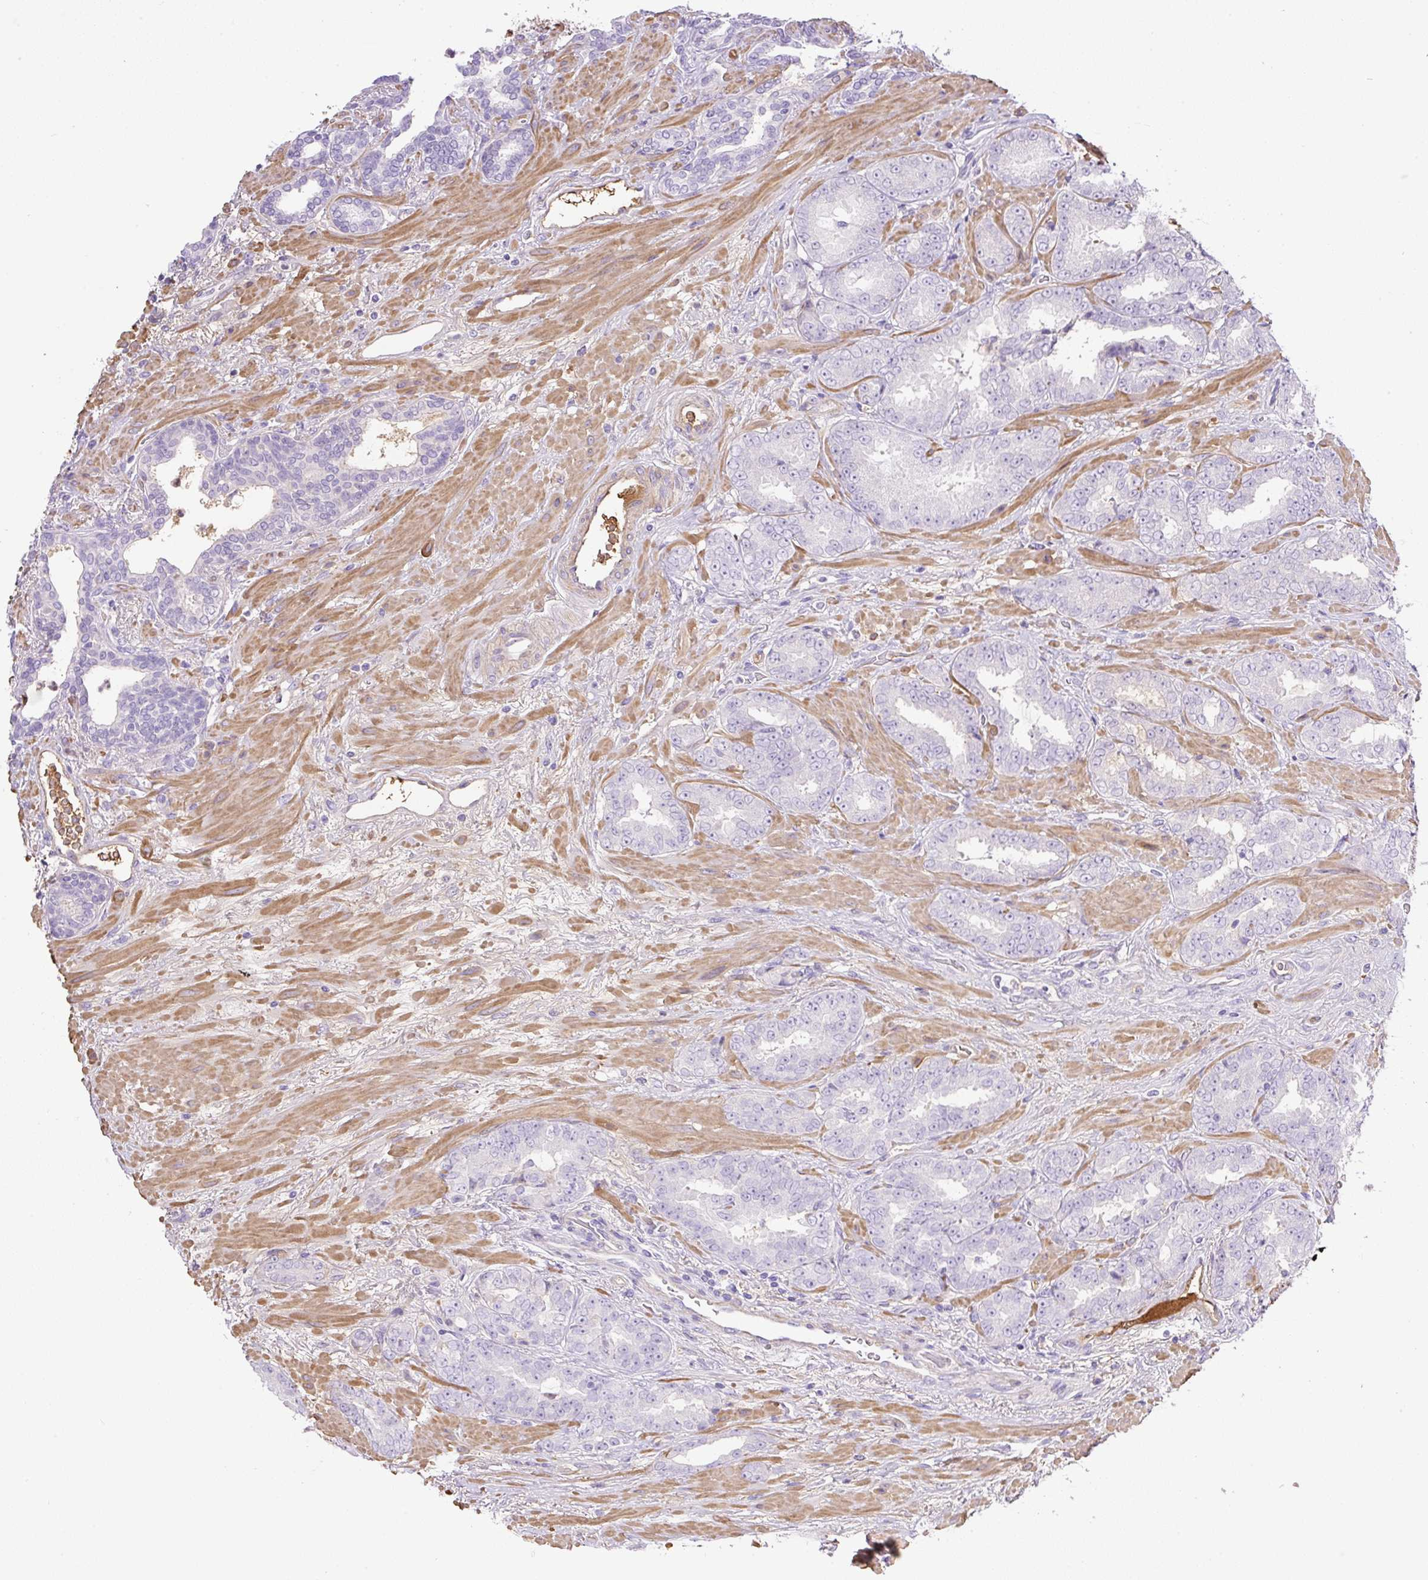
{"staining": {"intensity": "negative", "quantity": "none", "location": "none"}, "tissue": "prostate cancer", "cell_type": "Tumor cells", "image_type": "cancer", "snomed": [{"axis": "morphology", "description": "Adenocarcinoma, High grade"}, {"axis": "topography", "description": "Prostate"}], "caption": "This micrograph is of prostate cancer stained with IHC to label a protein in brown with the nuclei are counter-stained blue. There is no expression in tumor cells. (Stains: DAB immunohistochemistry (IHC) with hematoxylin counter stain, Microscopy: brightfield microscopy at high magnification).", "gene": "TDRD15", "patient": {"sex": "male", "age": 72}}